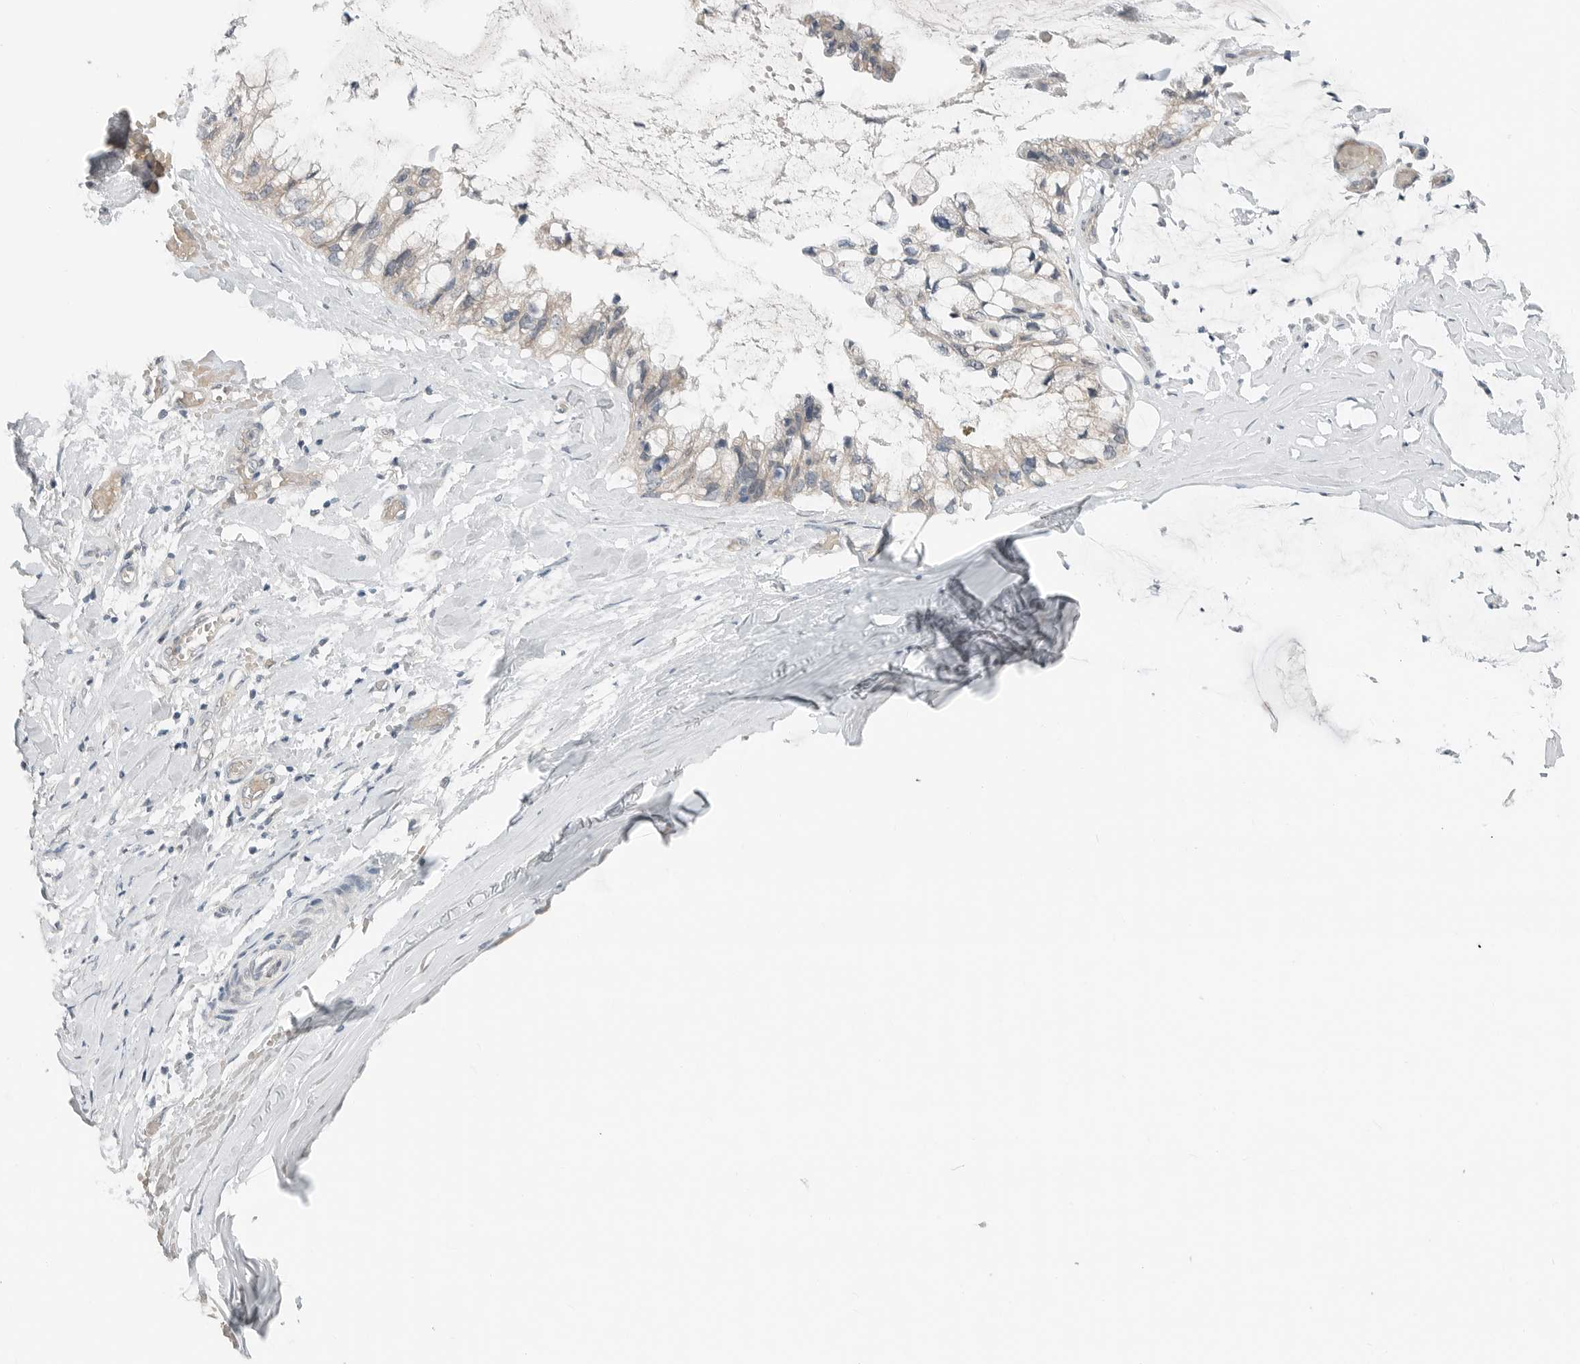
{"staining": {"intensity": "negative", "quantity": "none", "location": "none"}, "tissue": "ovarian cancer", "cell_type": "Tumor cells", "image_type": "cancer", "snomed": [{"axis": "morphology", "description": "Cystadenocarcinoma, mucinous, NOS"}, {"axis": "topography", "description": "Ovary"}], "caption": "High power microscopy histopathology image of an immunohistochemistry histopathology image of ovarian cancer, revealing no significant expression in tumor cells. Brightfield microscopy of IHC stained with DAB (3,3'-diaminobenzidine) (brown) and hematoxylin (blue), captured at high magnification.", "gene": "FCRLB", "patient": {"sex": "female", "age": 39}}